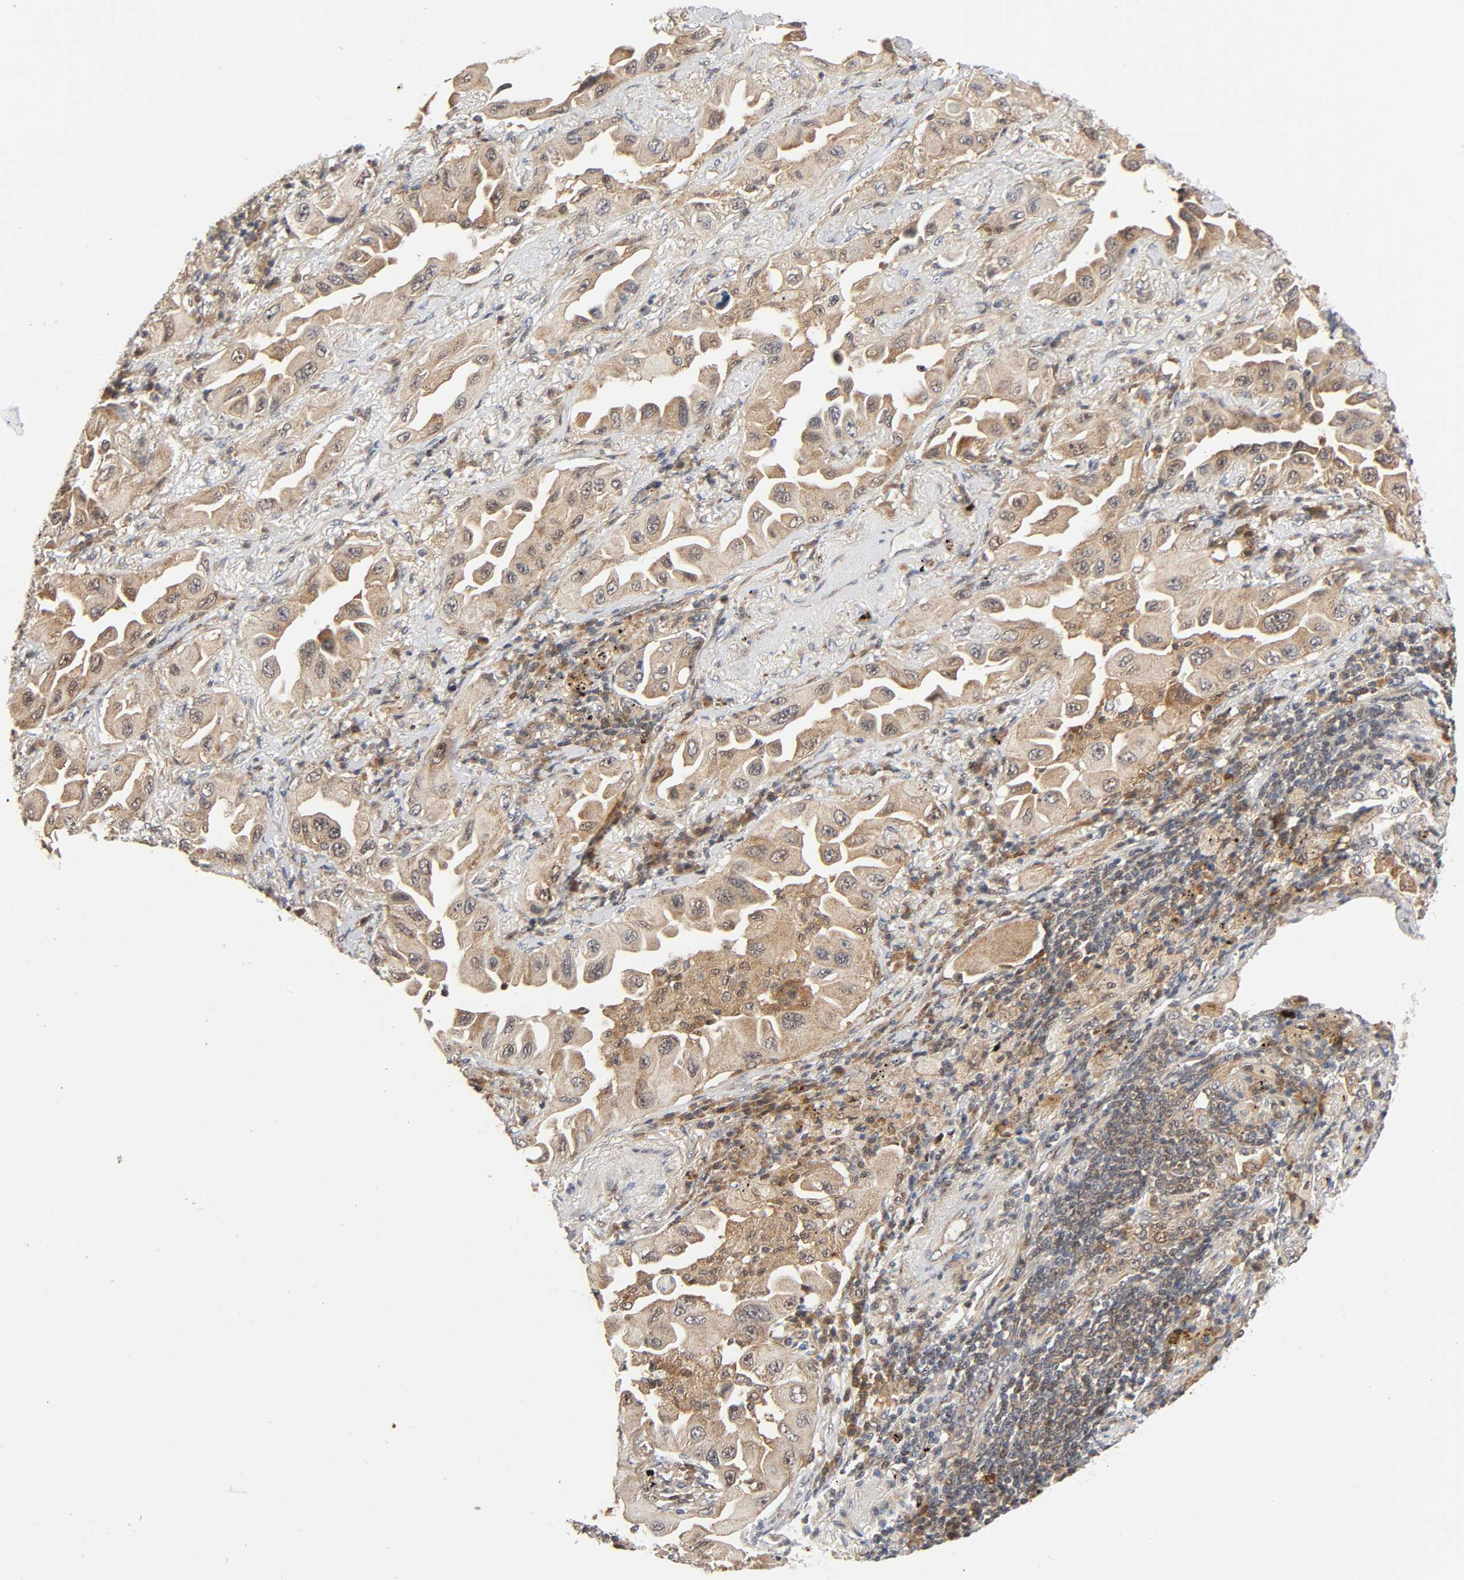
{"staining": {"intensity": "weak", "quantity": ">75%", "location": "cytoplasmic/membranous,nuclear"}, "tissue": "lung cancer", "cell_type": "Tumor cells", "image_type": "cancer", "snomed": [{"axis": "morphology", "description": "Adenocarcinoma, NOS"}, {"axis": "topography", "description": "Lung"}], "caption": "This photomicrograph reveals immunohistochemistry (IHC) staining of adenocarcinoma (lung), with low weak cytoplasmic/membranous and nuclear positivity in approximately >75% of tumor cells.", "gene": "CASP9", "patient": {"sex": "female", "age": 65}}